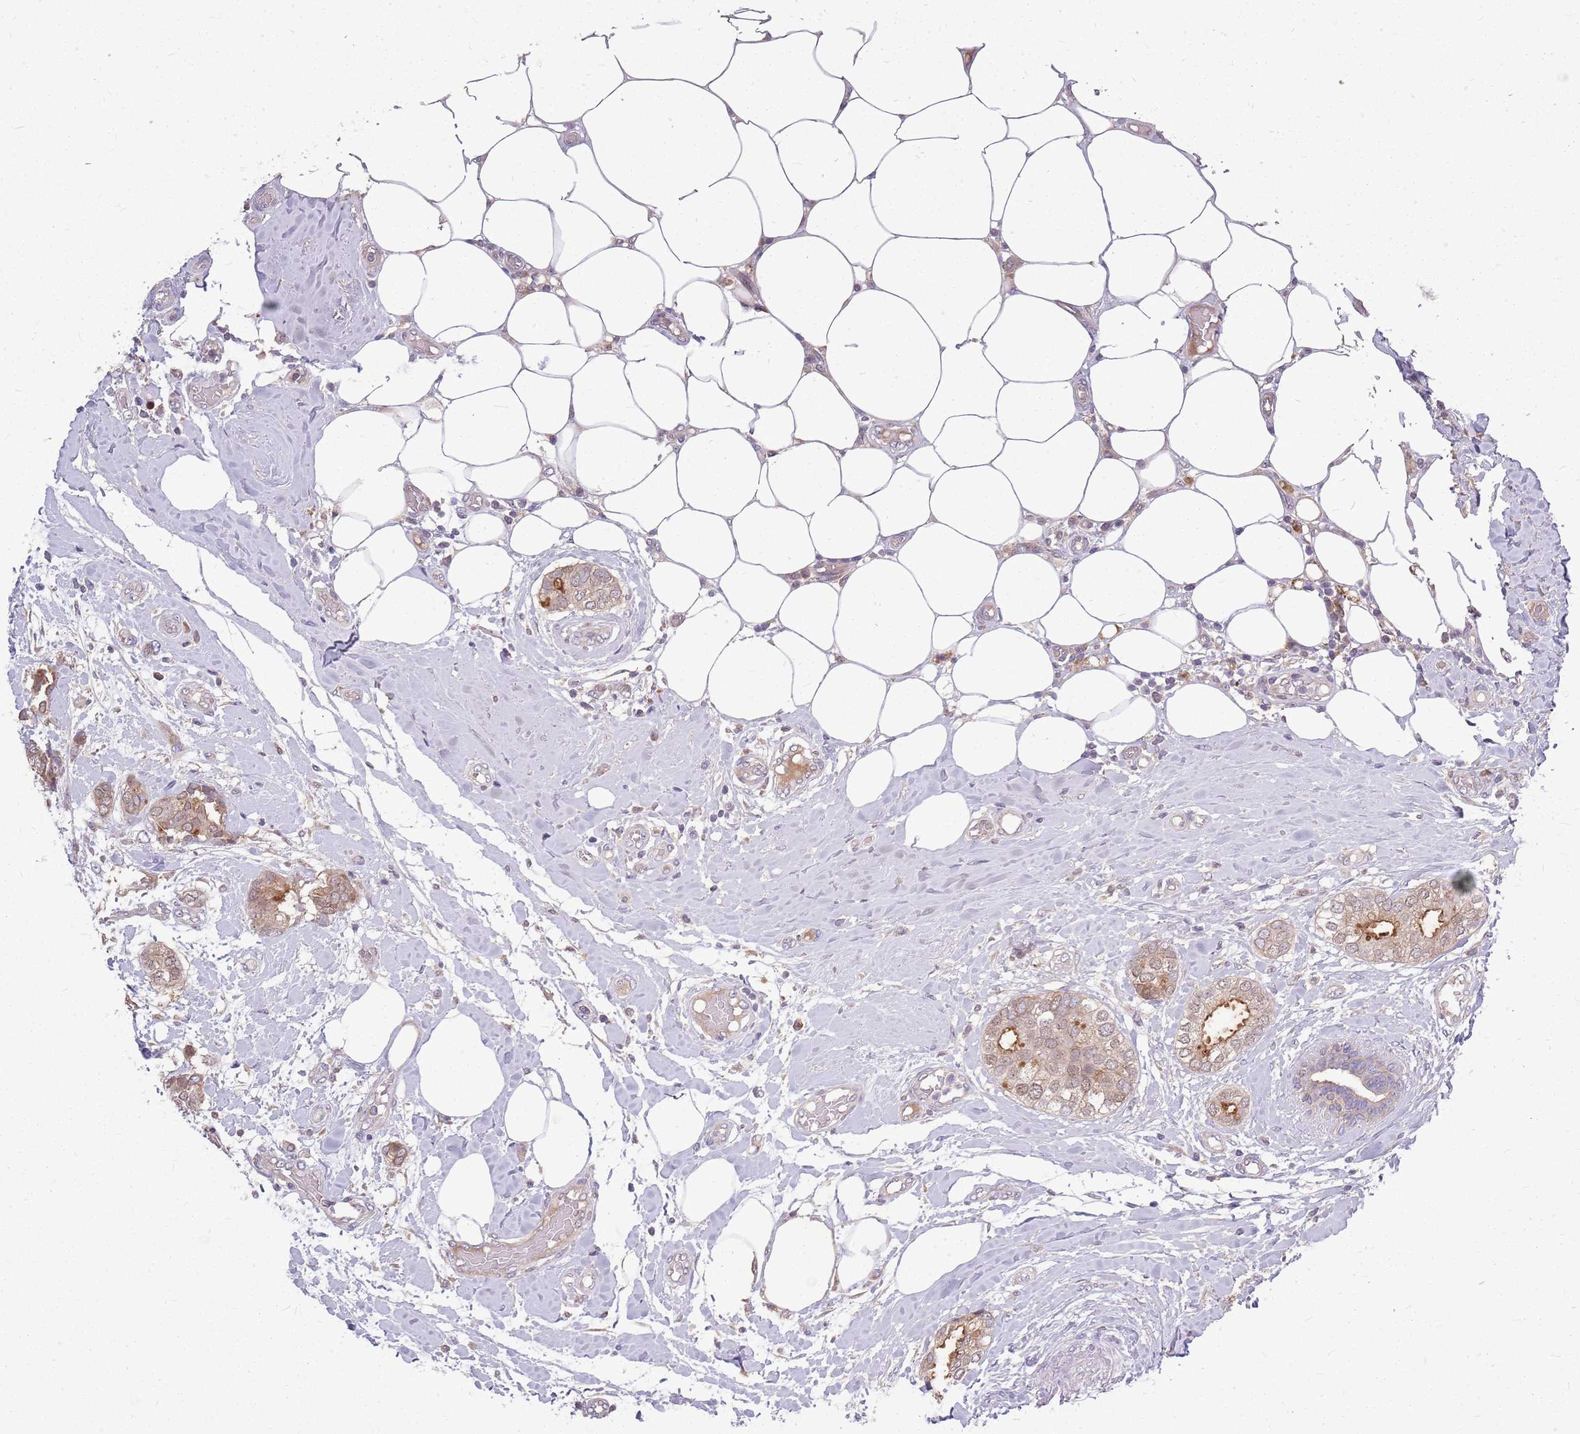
{"staining": {"intensity": "weak", "quantity": "25%-75%", "location": "cytoplasmic/membranous,nuclear"}, "tissue": "breast cancer", "cell_type": "Tumor cells", "image_type": "cancer", "snomed": [{"axis": "morphology", "description": "Duct carcinoma"}, {"axis": "topography", "description": "Breast"}], "caption": "Immunohistochemistry of breast cancer (invasive ductal carcinoma) exhibits low levels of weak cytoplasmic/membranous and nuclear staining in approximately 25%-75% of tumor cells.", "gene": "PPP1R27", "patient": {"sex": "female", "age": 73}}